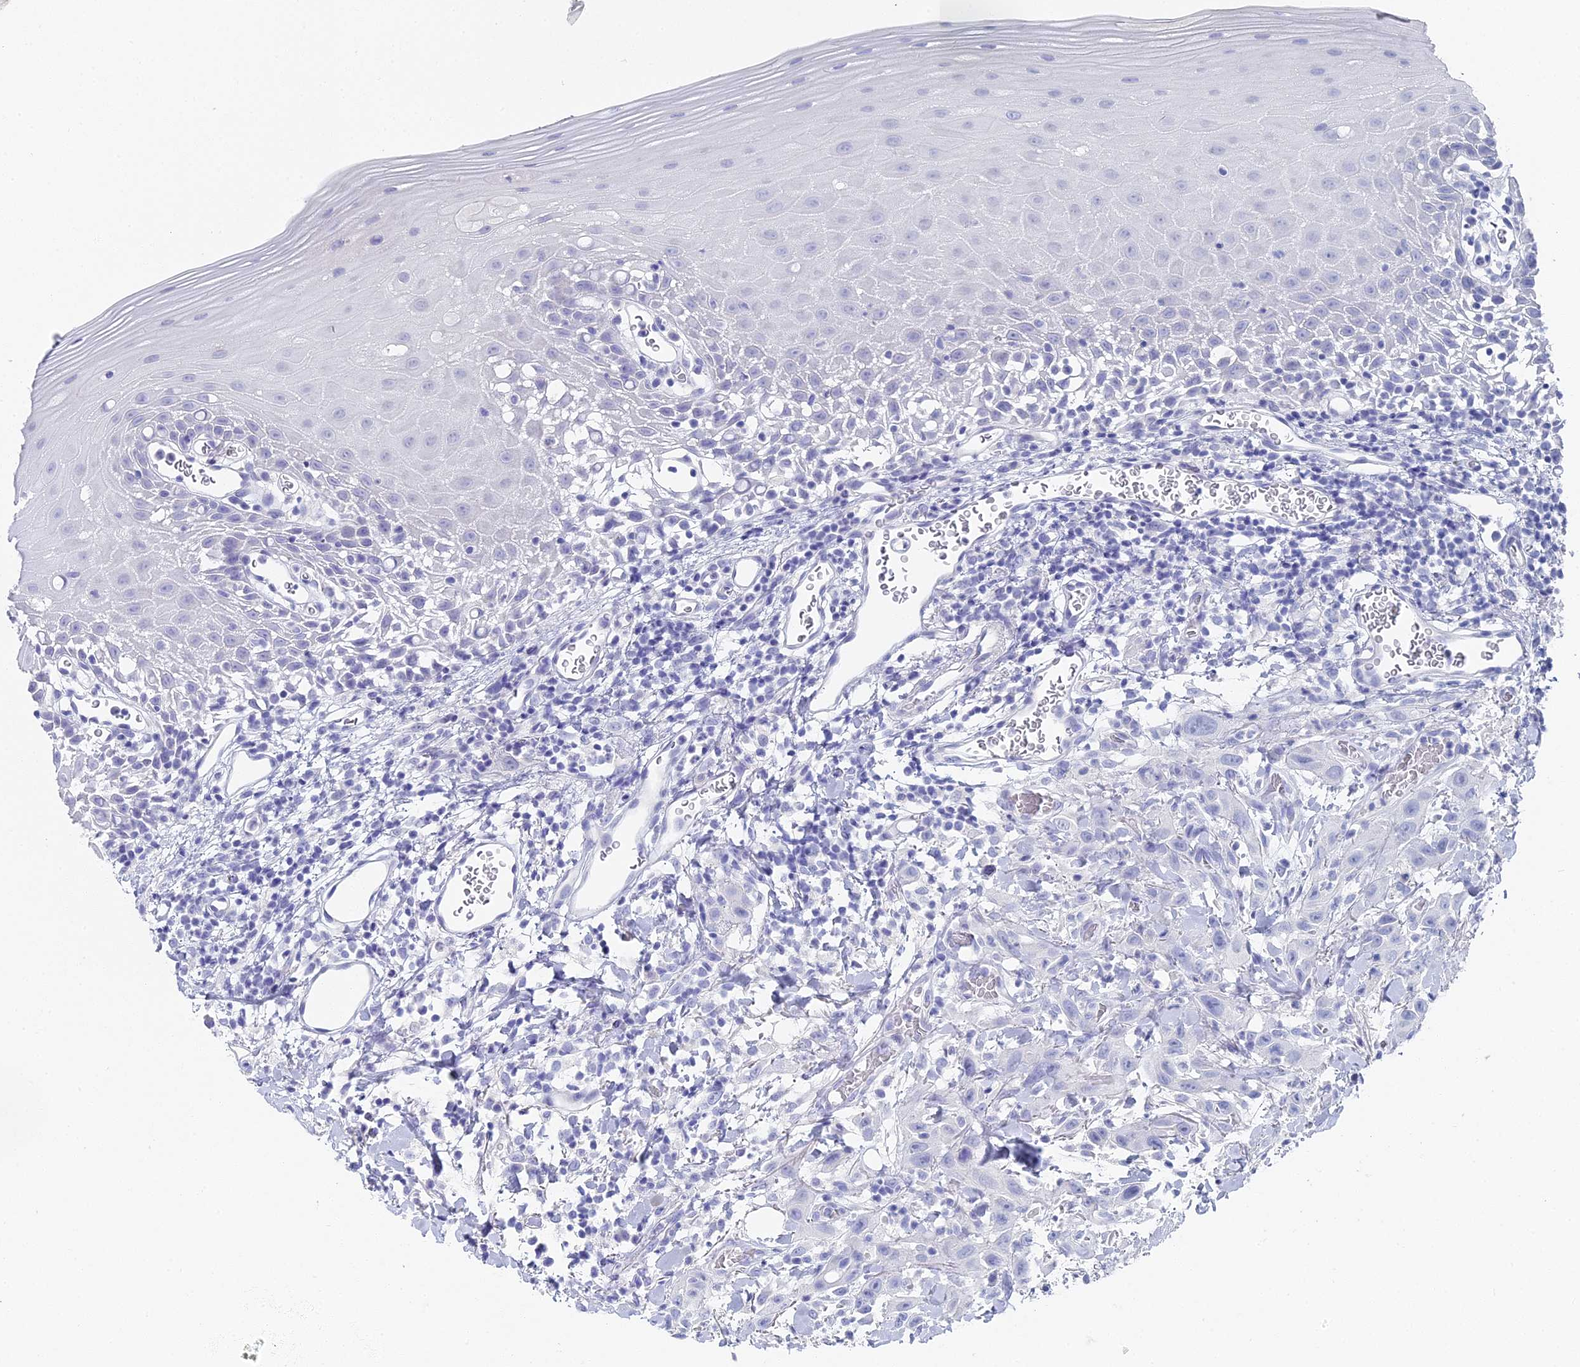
{"staining": {"intensity": "negative", "quantity": "none", "location": "none"}, "tissue": "oral mucosa", "cell_type": "Squamous epithelial cells", "image_type": "normal", "snomed": [{"axis": "morphology", "description": "Normal tissue, NOS"}, {"axis": "topography", "description": "Oral tissue"}], "caption": "Squamous epithelial cells are negative for protein expression in unremarkable human oral mucosa. (DAB (3,3'-diaminobenzidine) immunohistochemistry with hematoxylin counter stain).", "gene": "ALPP", "patient": {"sex": "female", "age": 70}}